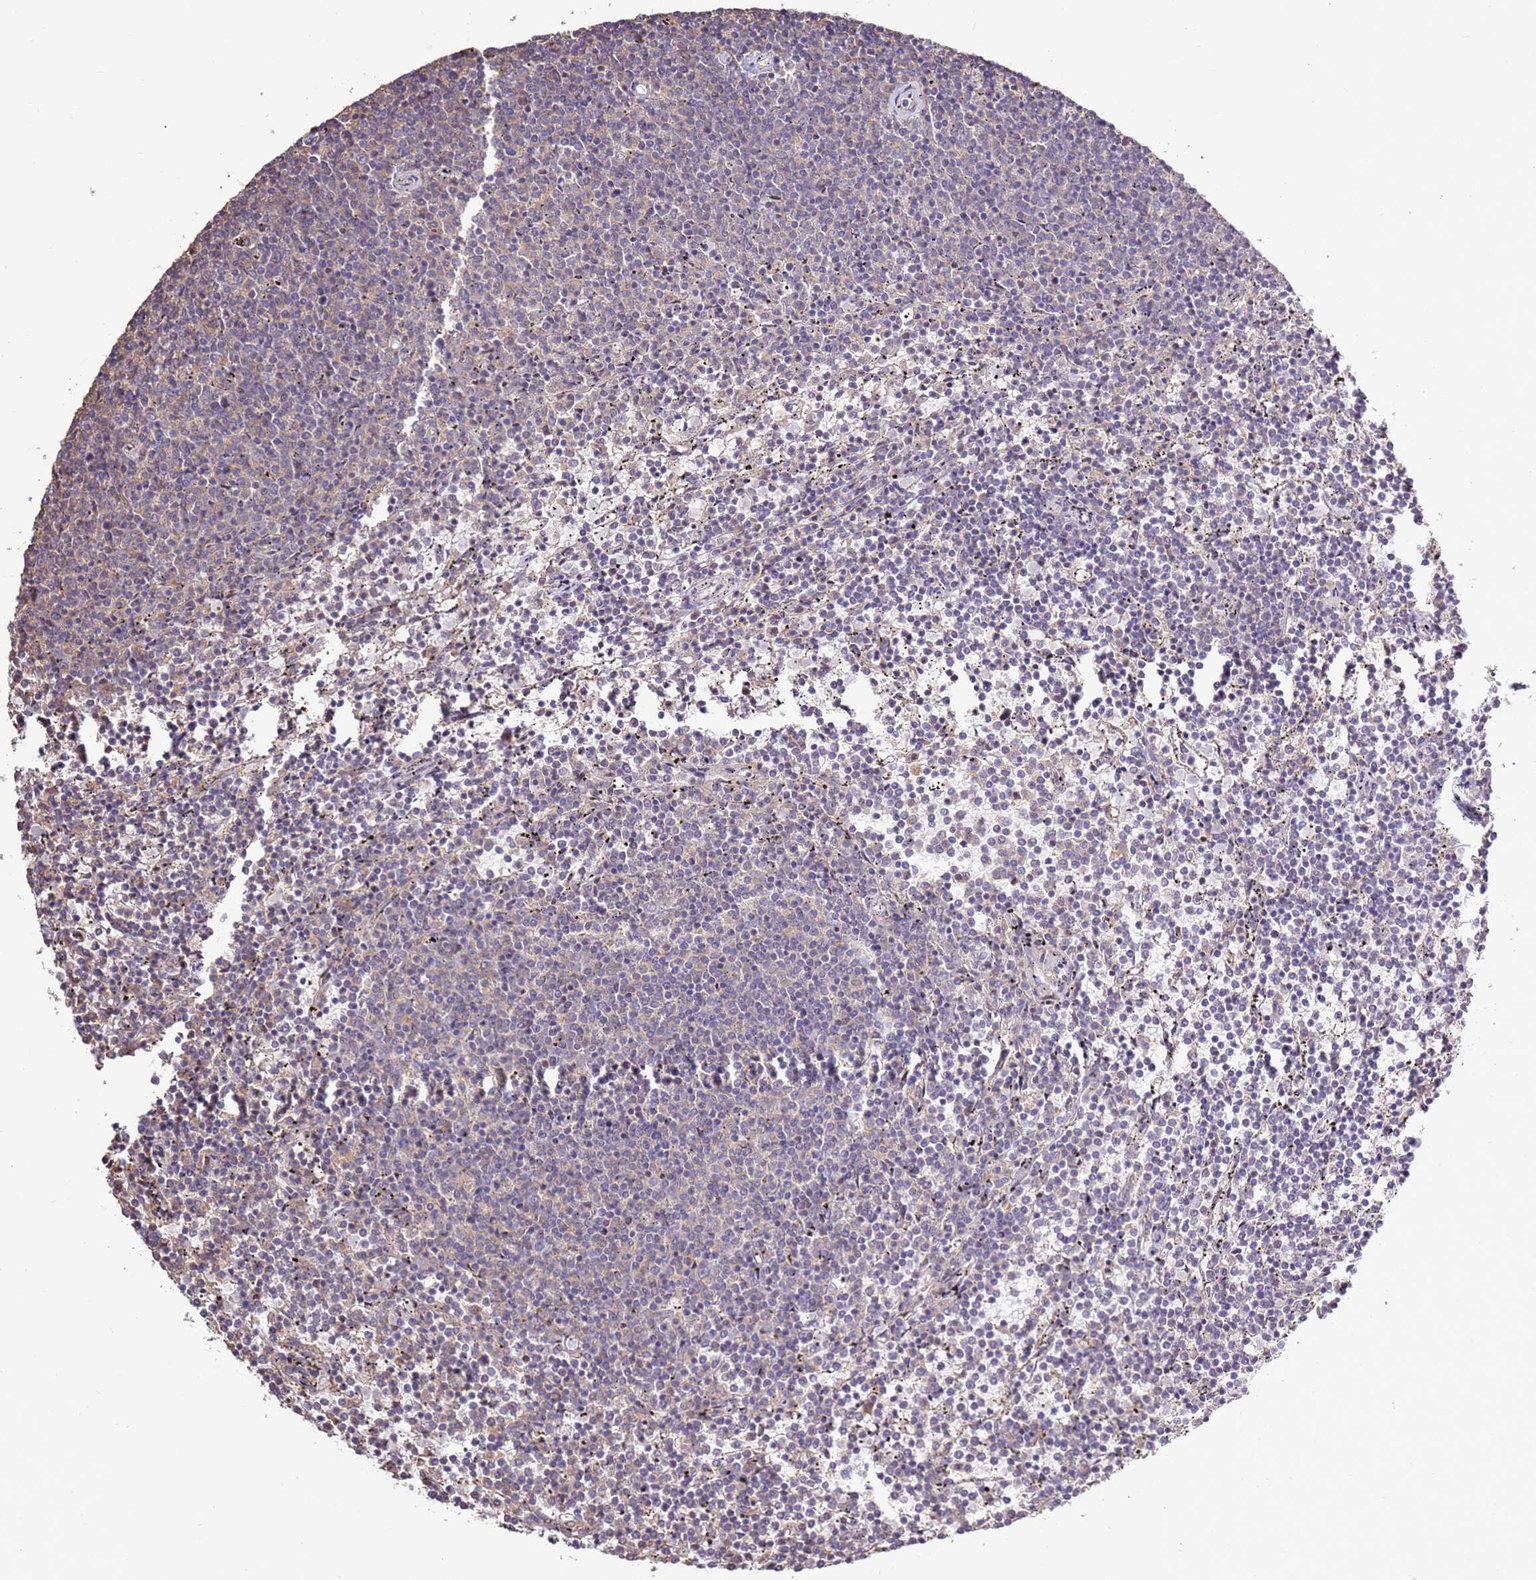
{"staining": {"intensity": "negative", "quantity": "none", "location": "none"}, "tissue": "lymphoma", "cell_type": "Tumor cells", "image_type": "cancer", "snomed": [{"axis": "morphology", "description": "Malignant lymphoma, non-Hodgkin's type, Low grade"}, {"axis": "topography", "description": "Spleen"}], "caption": "This is an immunohistochemistry micrograph of malignant lymphoma, non-Hodgkin's type (low-grade). There is no staining in tumor cells.", "gene": "EVA1B", "patient": {"sex": "female", "age": 50}}